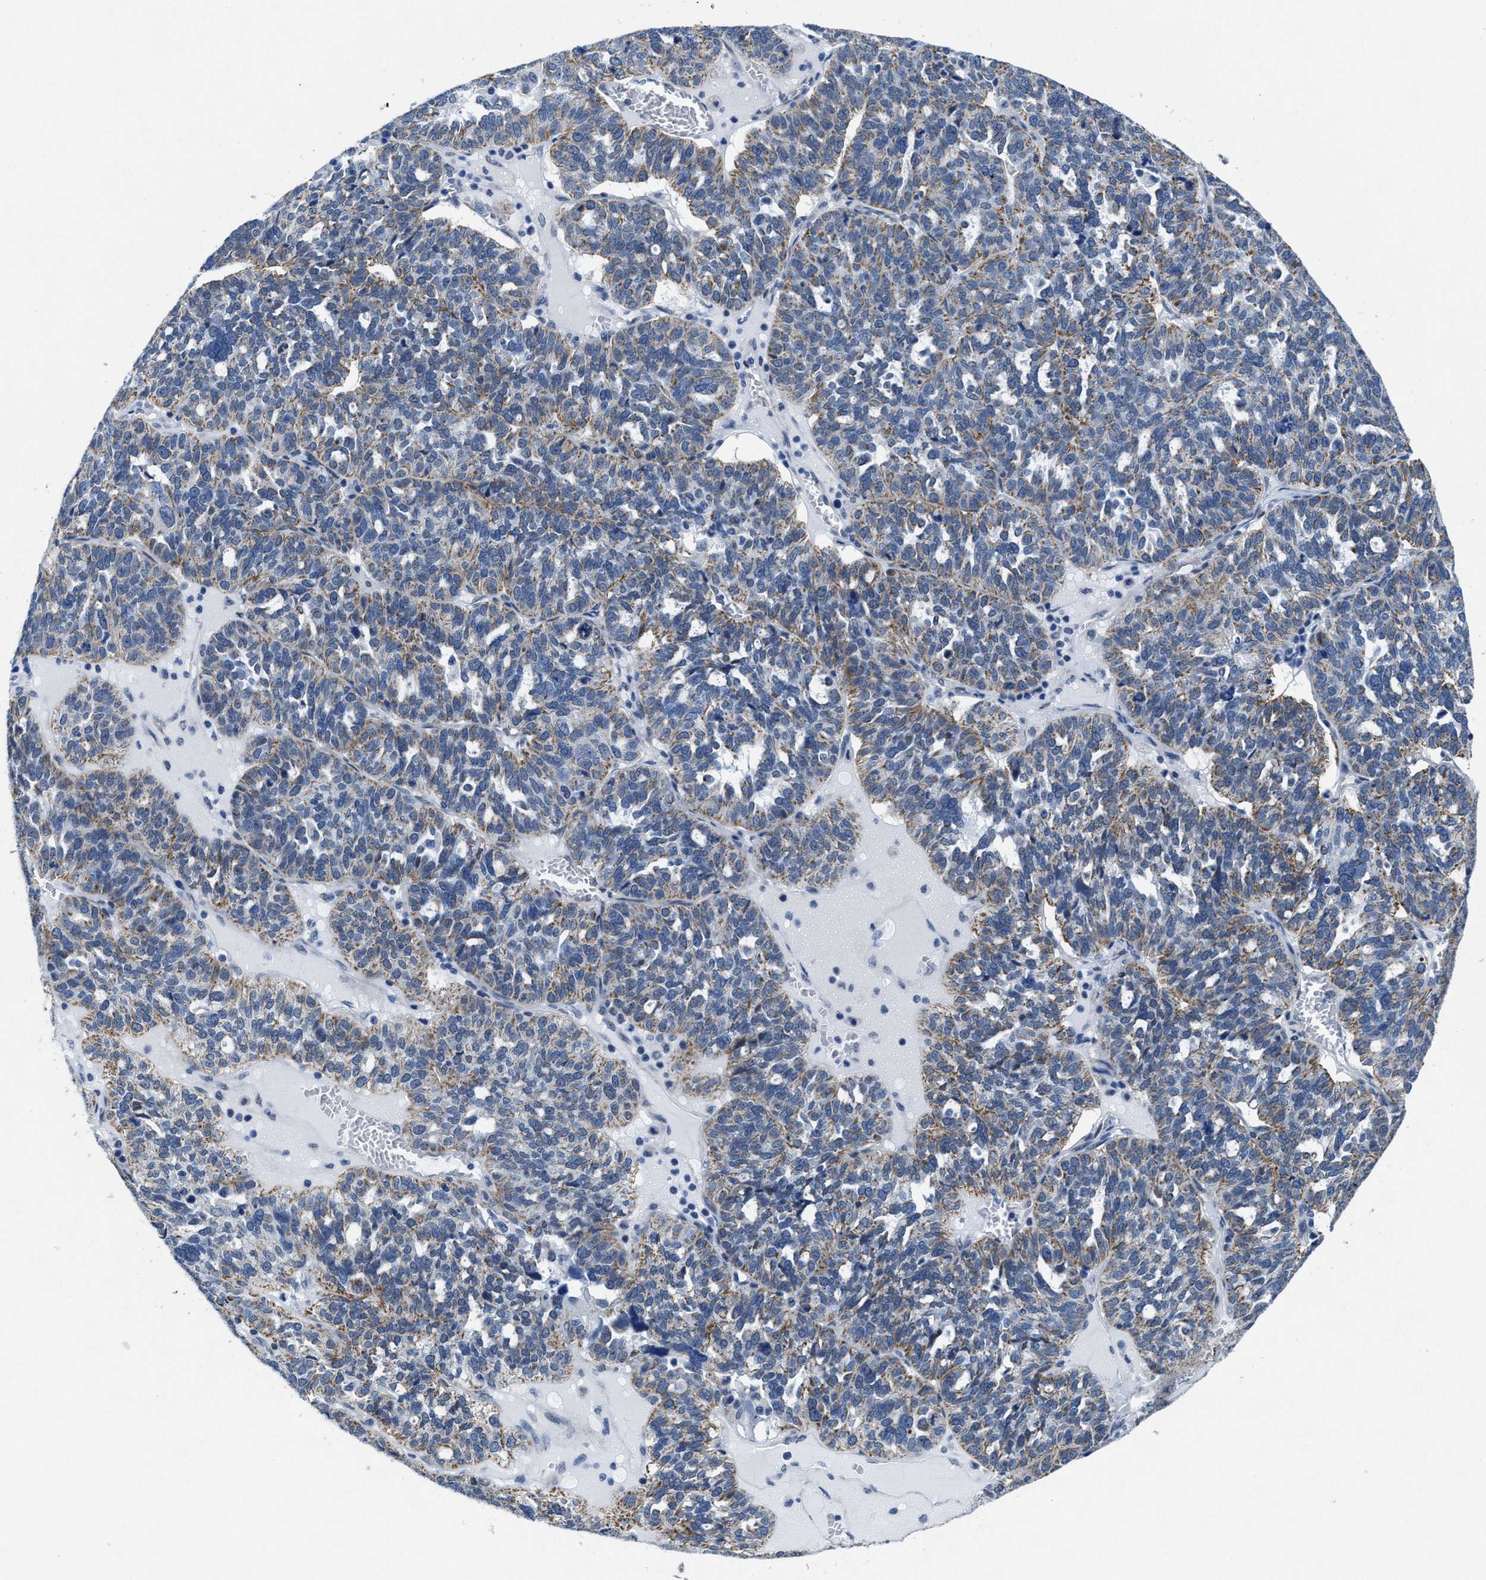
{"staining": {"intensity": "weak", "quantity": "25%-75%", "location": "cytoplasmic/membranous"}, "tissue": "ovarian cancer", "cell_type": "Tumor cells", "image_type": "cancer", "snomed": [{"axis": "morphology", "description": "Cystadenocarcinoma, serous, NOS"}, {"axis": "topography", "description": "Ovary"}], "caption": "Immunohistochemistry staining of ovarian cancer (serous cystadenocarcinoma), which displays low levels of weak cytoplasmic/membranous expression in about 25%-75% of tumor cells indicating weak cytoplasmic/membranous protein expression. The staining was performed using DAB (brown) for protein detection and nuclei were counterstained in hematoxylin (blue).", "gene": "ID3", "patient": {"sex": "female", "age": 59}}